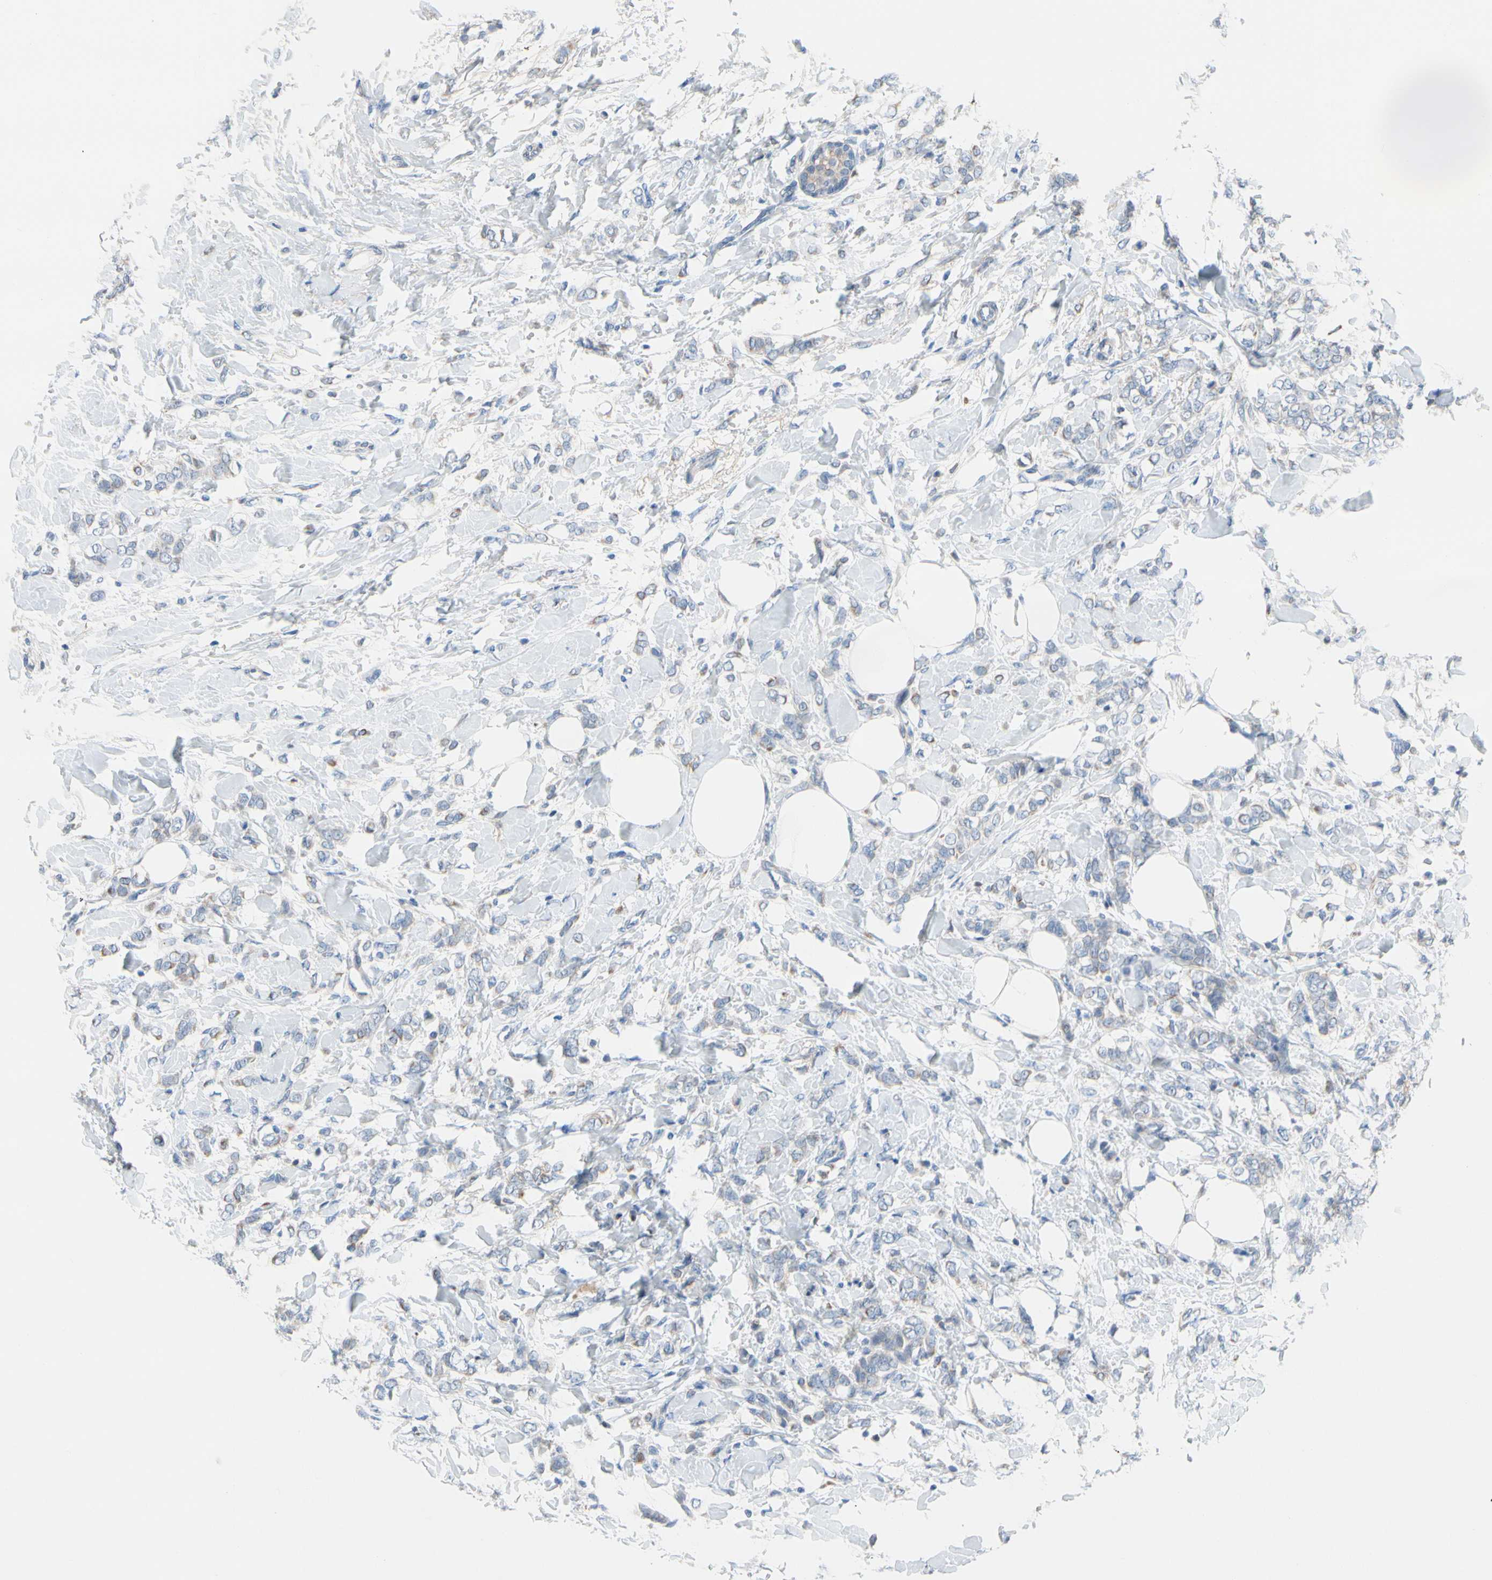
{"staining": {"intensity": "weak", "quantity": "<25%", "location": "cytoplasmic/membranous"}, "tissue": "breast cancer", "cell_type": "Tumor cells", "image_type": "cancer", "snomed": [{"axis": "morphology", "description": "Lobular carcinoma, in situ"}, {"axis": "morphology", "description": "Lobular carcinoma"}, {"axis": "topography", "description": "Breast"}], "caption": "Histopathology image shows no significant protein staining in tumor cells of breast cancer (lobular carcinoma). (IHC, brightfield microscopy, high magnification).", "gene": "ZNF132", "patient": {"sex": "female", "age": 41}}